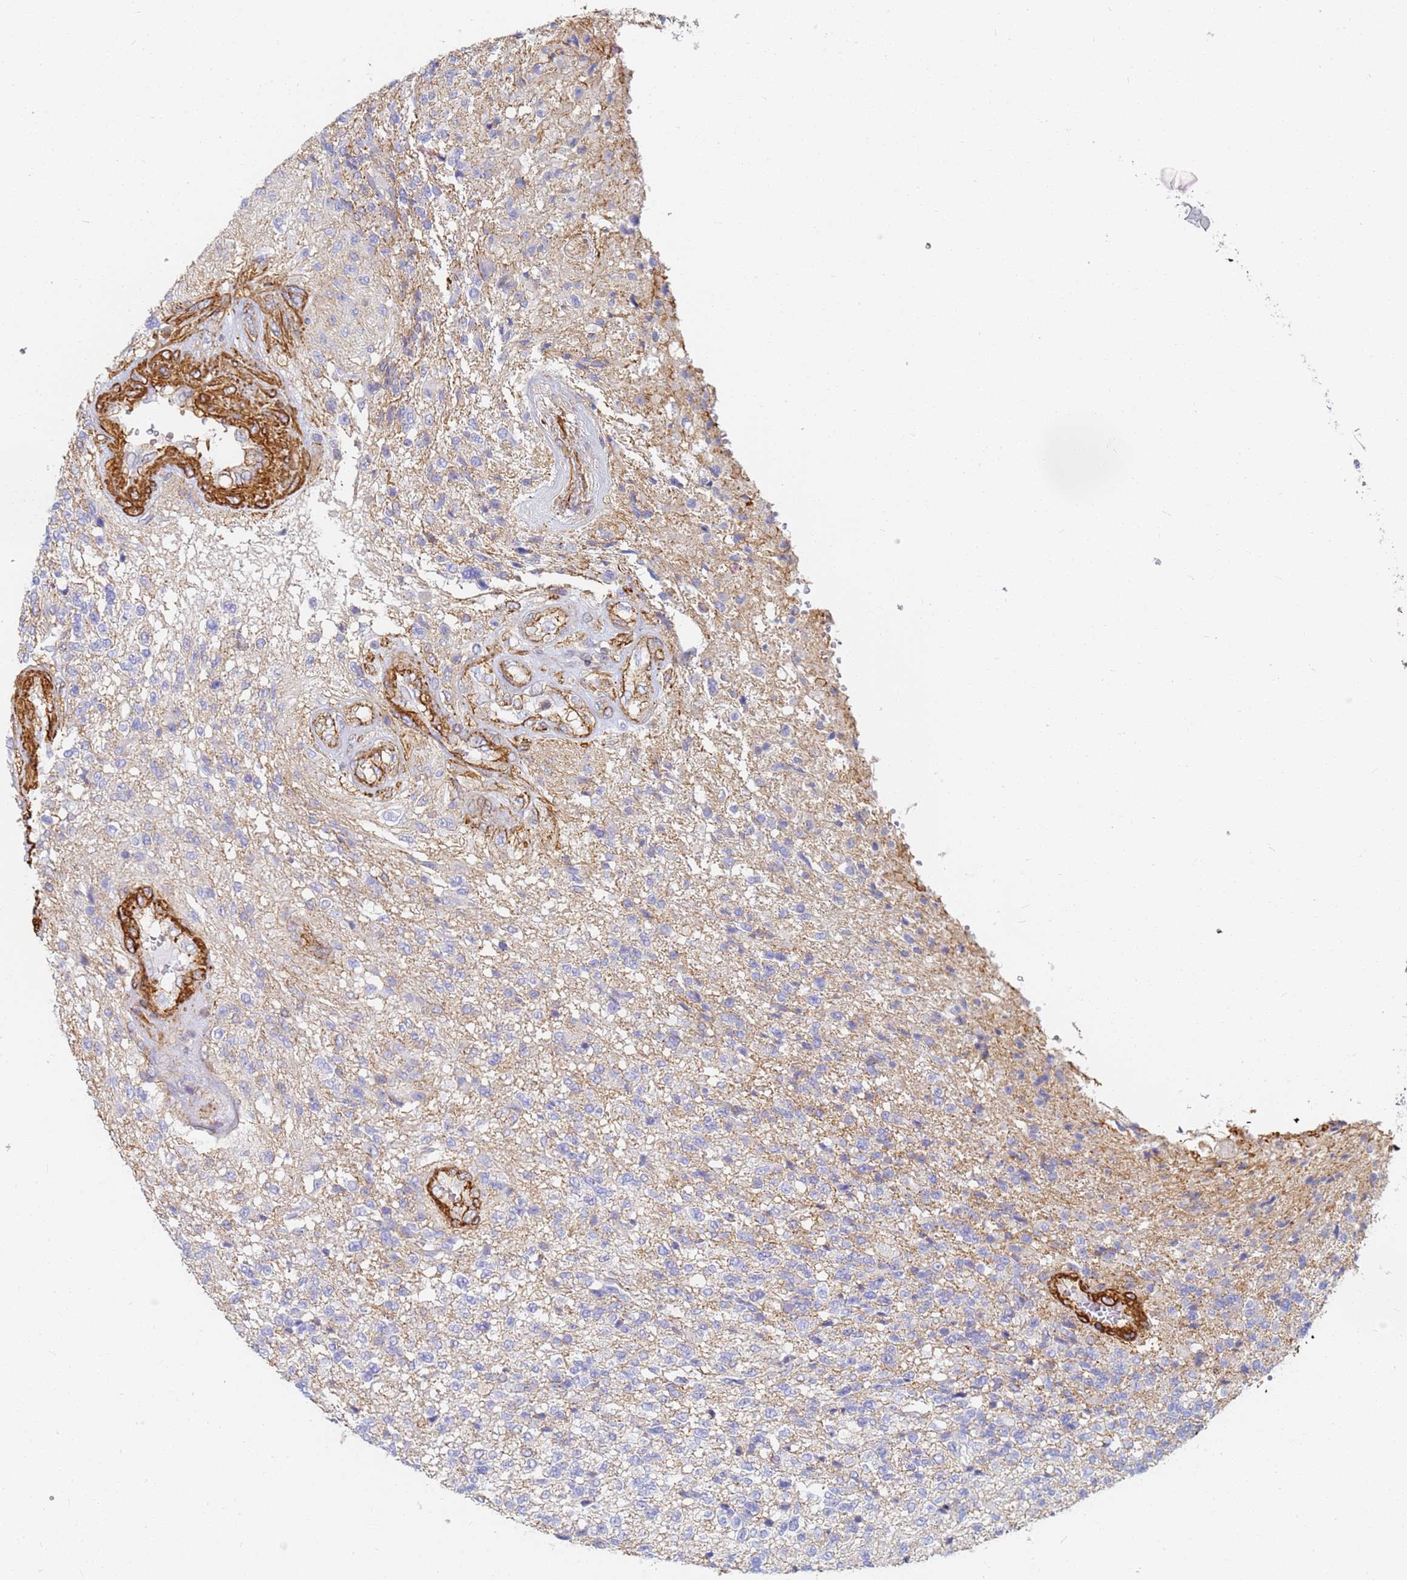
{"staining": {"intensity": "negative", "quantity": "none", "location": "none"}, "tissue": "glioma", "cell_type": "Tumor cells", "image_type": "cancer", "snomed": [{"axis": "morphology", "description": "Glioma, malignant, High grade"}, {"axis": "topography", "description": "Brain"}], "caption": "This is an immunohistochemistry micrograph of human glioma. There is no expression in tumor cells.", "gene": "TPM1", "patient": {"sex": "male", "age": 56}}